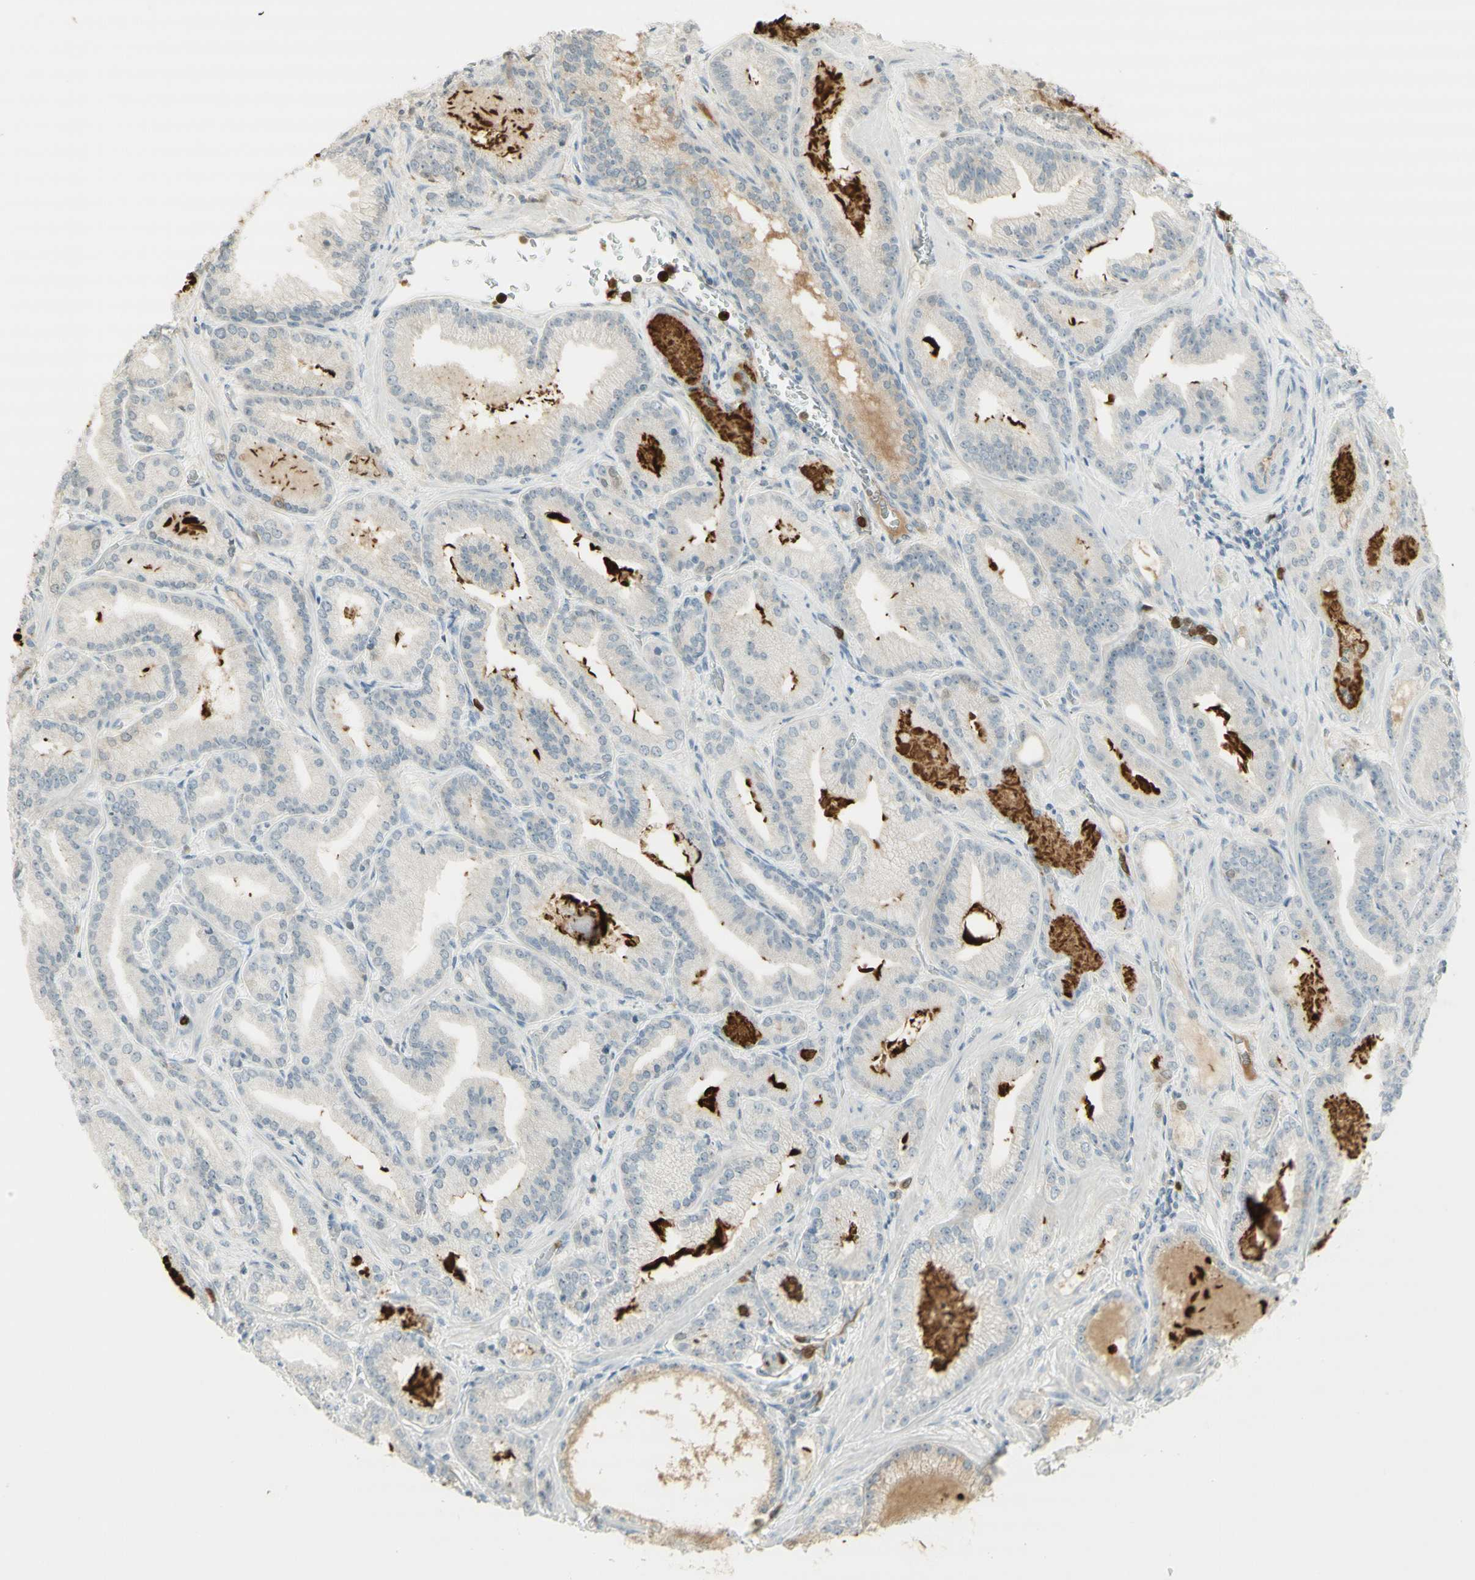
{"staining": {"intensity": "negative", "quantity": "none", "location": "none"}, "tissue": "prostate cancer", "cell_type": "Tumor cells", "image_type": "cancer", "snomed": [{"axis": "morphology", "description": "Adenocarcinoma, Low grade"}, {"axis": "topography", "description": "Prostate"}], "caption": "Photomicrograph shows no protein positivity in tumor cells of prostate low-grade adenocarcinoma tissue.", "gene": "NID1", "patient": {"sex": "male", "age": 59}}